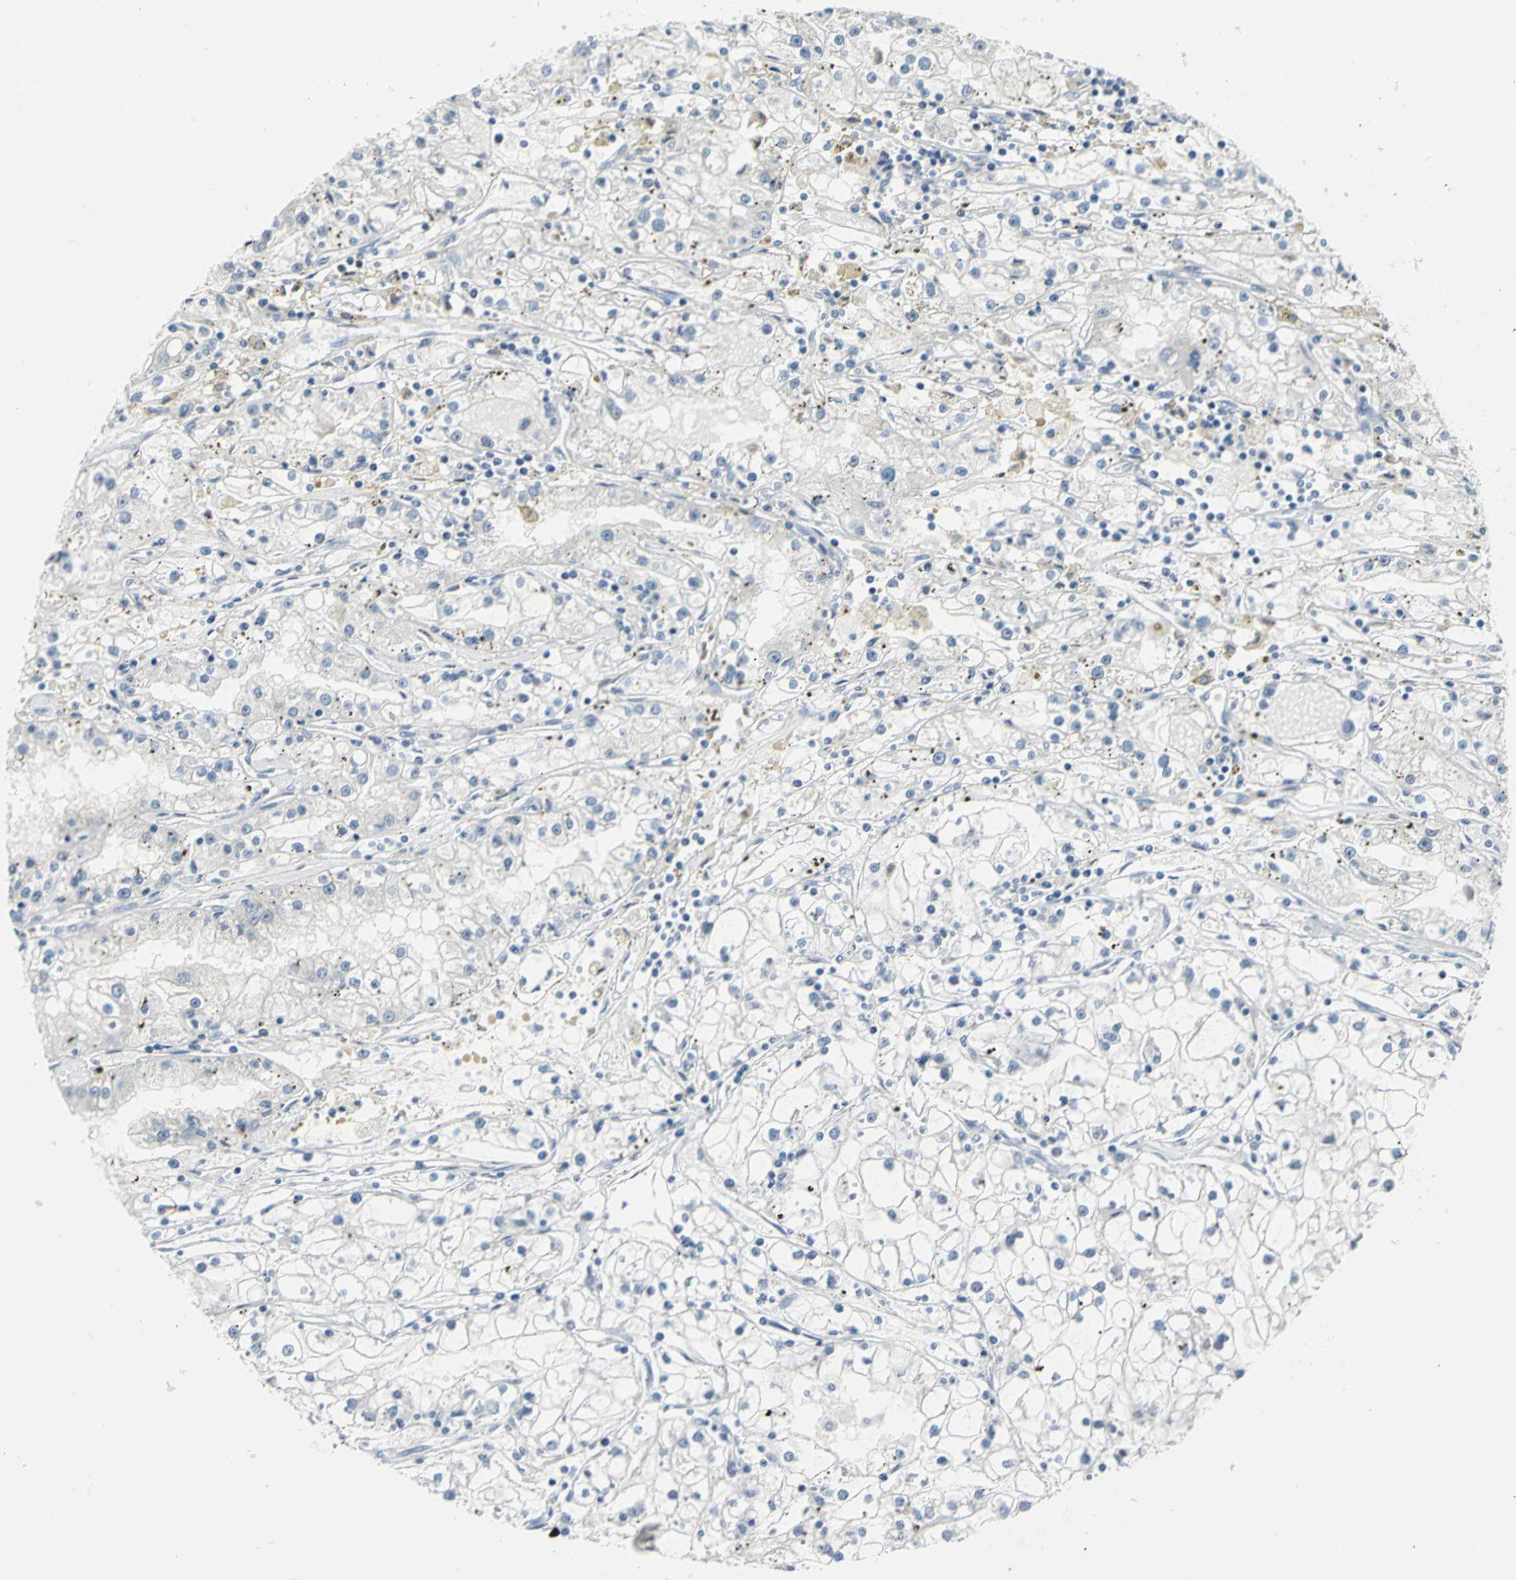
{"staining": {"intensity": "negative", "quantity": "none", "location": "none"}, "tissue": "renal cancer", "cell_type": "Tumor cells", "image_type": "cancer", "snomed": [{"axis": "morphology", "description": "Adenocarcinoma, NOS"}, {"axis": "topography", "description": "Kidney"}], "caption": "Immunohistochemistry (IHC) of human renal cancer (adenocarcinoma) demonstrates no staining in tumor cells.", "gene": "MCM4", "patient": {"sex": "male", "age": 56}}